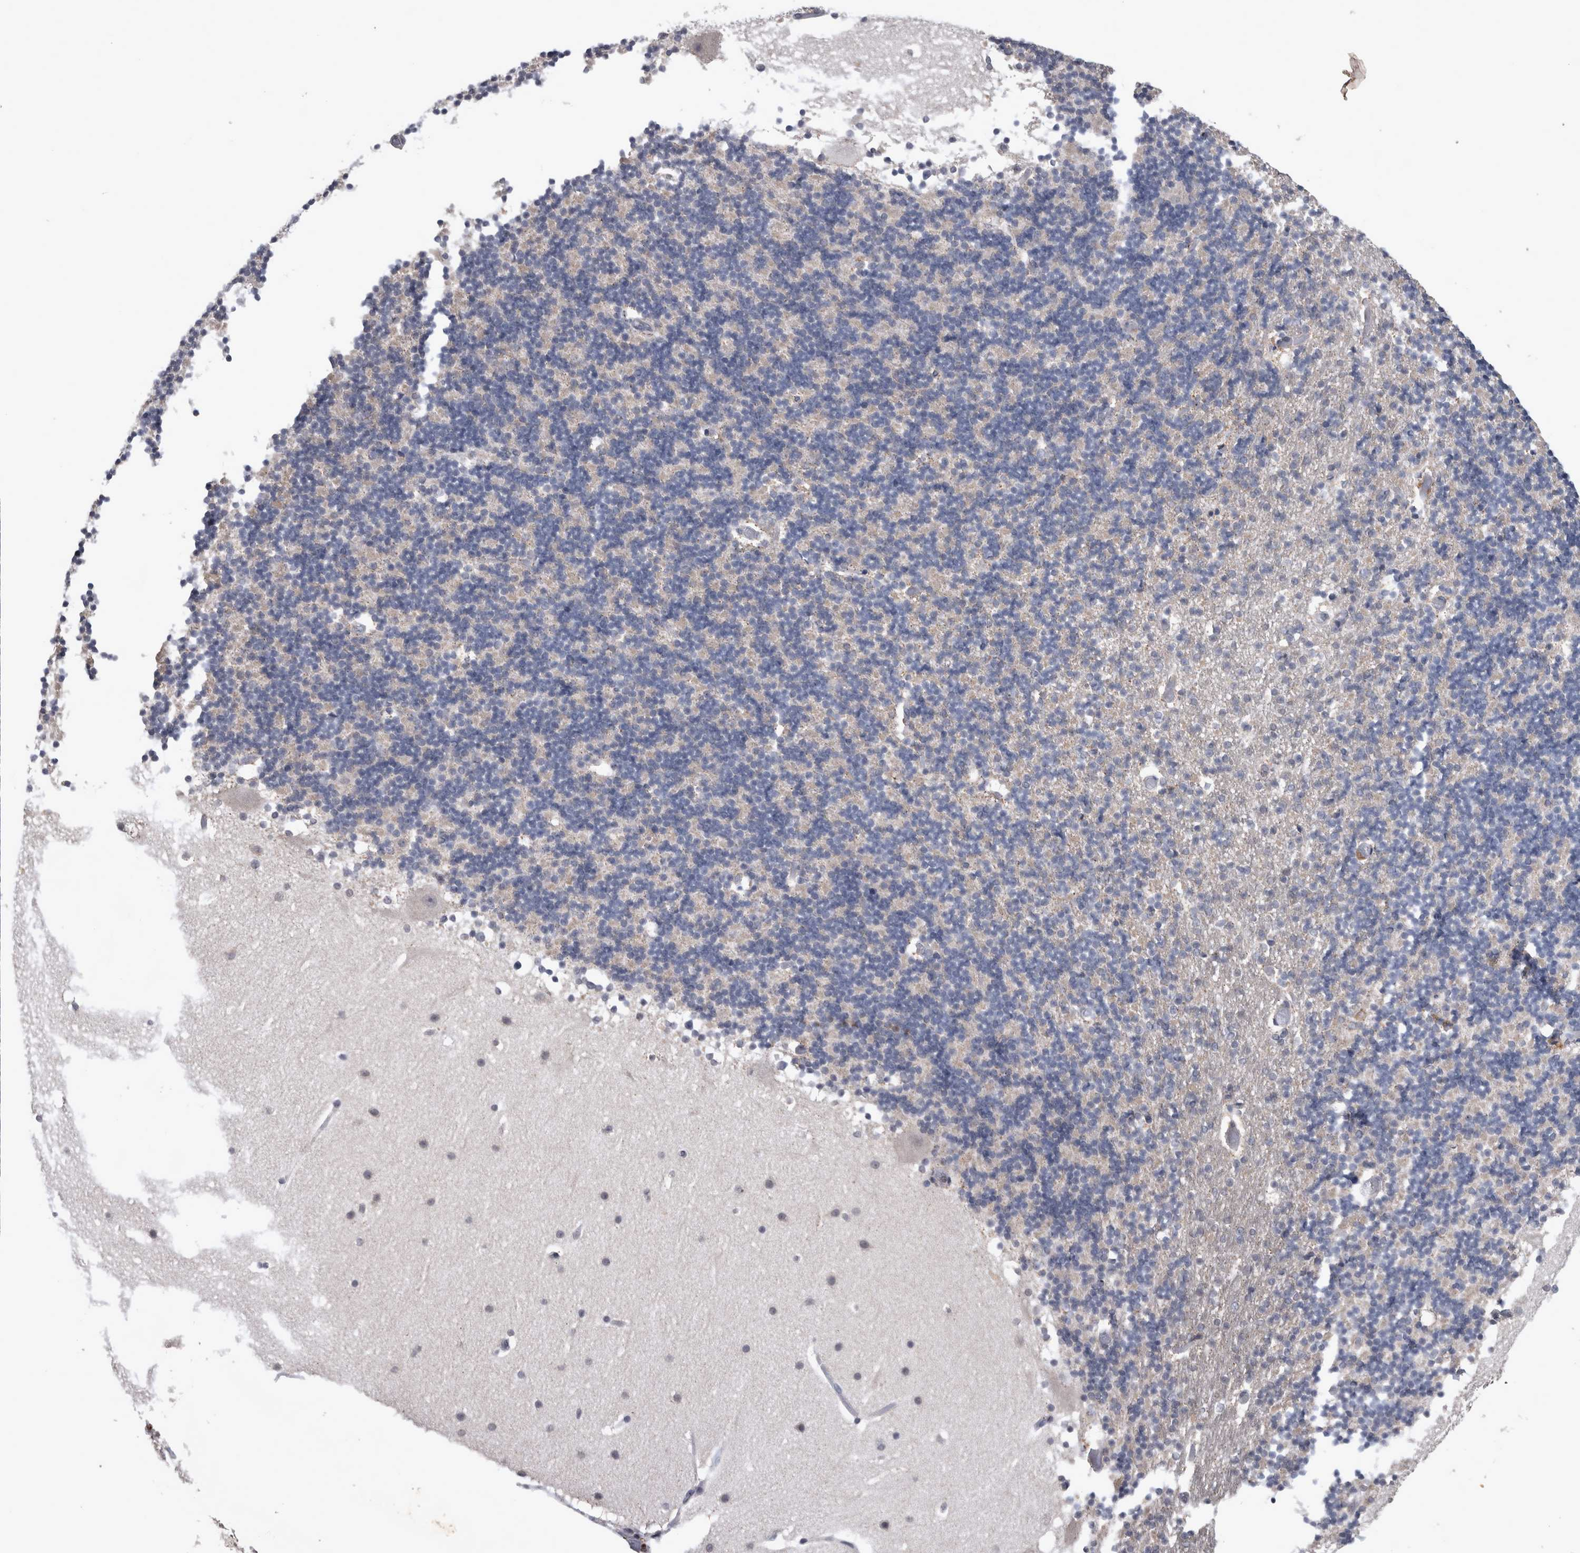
{"staining": {"intensity": "negative", "quantity": "none", "location": "none"}, "tissue": "cerebellum", "cell_type": "Cells in granular layer", "image_type": "normal", "snomed": [{"axis": "morphology", "description": "Normal tissue, NOS"}, {"axis": "topography", "description": "Cerebellum"}], "caption": "Immunohistochemical staining of unremarkable human cerebellum demonstrates no significant positivity in cells in granular layer.", "gene": "WNT7A", "patient": {"sex": "male", "age": 57}}